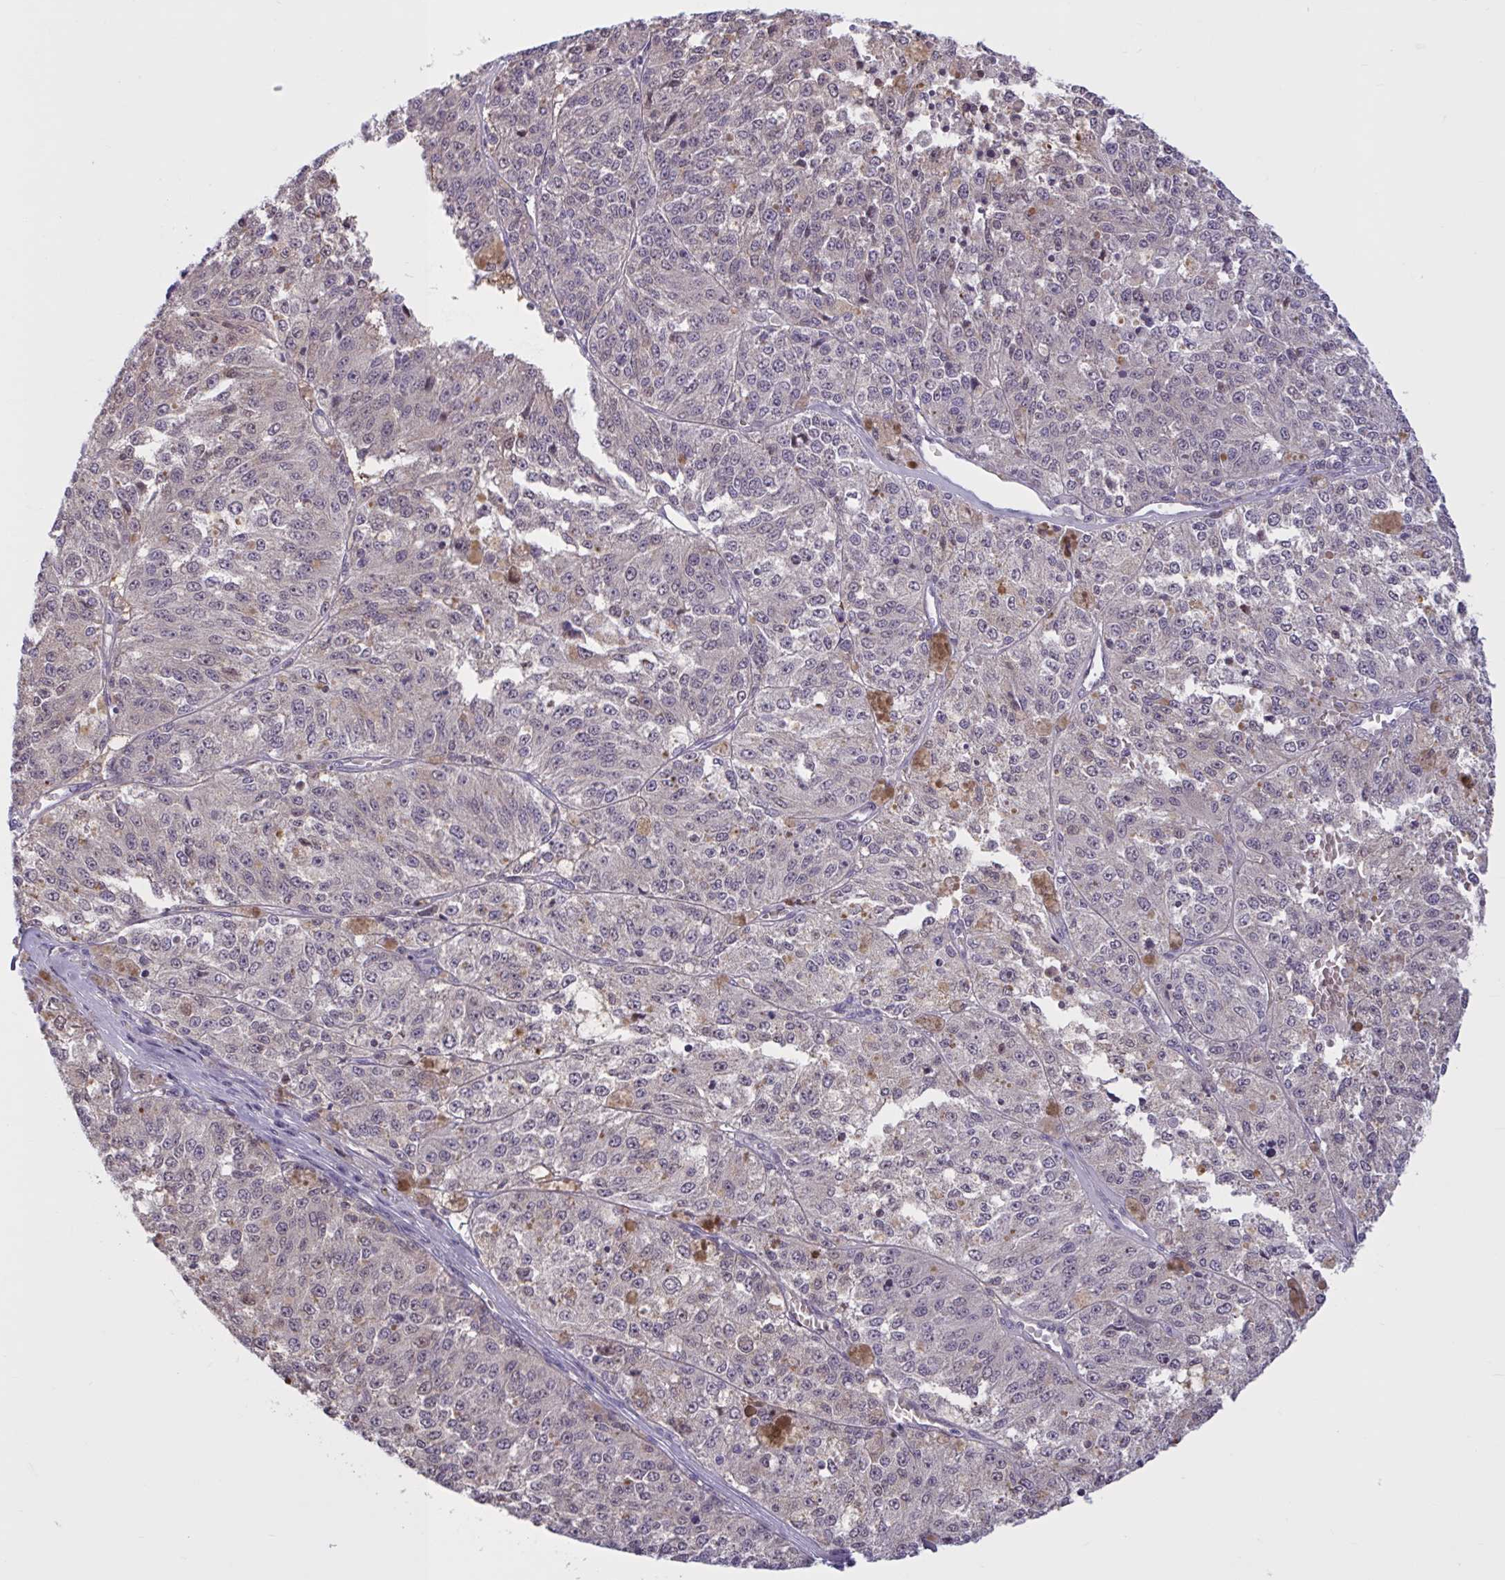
{"staining": {"intensity": "weak", "quantity": "<25%", "location": "nuclear"}, "tissue": "melanoma", "cell_type": "Tumor cells", "image_type": "cancer", "snomed": [{"axis": "morphology", "description": "Malignant melanoma, Metastatic site"}, {"axis": "topography", "description": "Lymph node"}], "caption": "Tumor cells are negative for brown protein staining in melanoma.", "gene": "RBL1", "patient": {"sex": "female", "age": 64}}